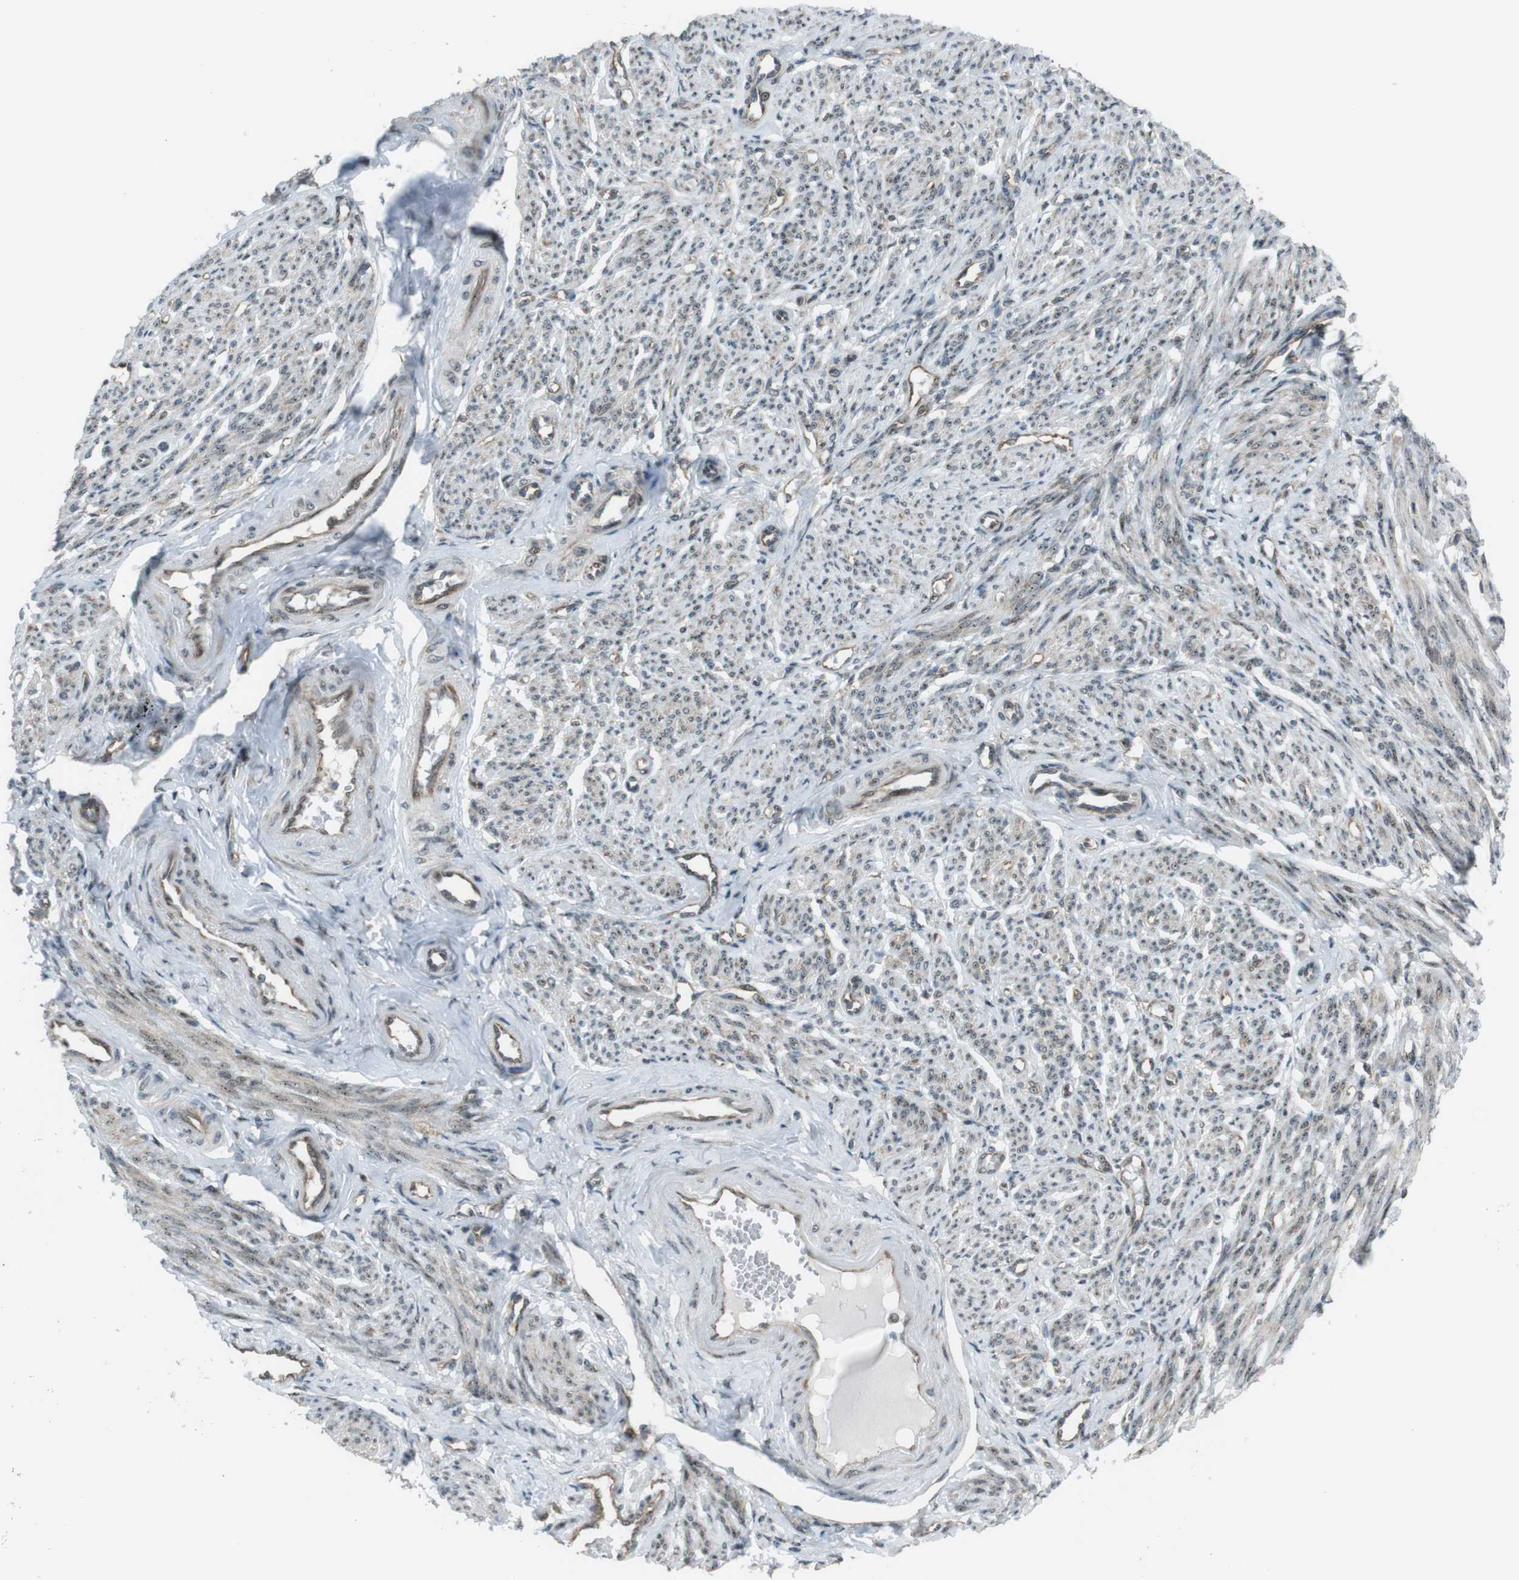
{"staining": {"intensity": "weak", "quantity": "25%-75%", "location": "cytoplasmic/membranous"}, "tissue": "smooth muscle", "cell_type": "Smooth muscle cells", "image_type": "normal", "snomed": [{"axis": "morphology", "description": "Normal tissue, NOS"}, {"axis": "topography", "description": "Smooth muscle"}], "caption": "DAB (3,3'-diaminobenzidine) immunohistochemical staining of benign human smooth muscle displays weak cytoplasmic/membranous protein positivity in about 25%-75% of smooth muscle cells.", "gene": "CSNK1D", "patient": {"sex": "female", "age": 65}}